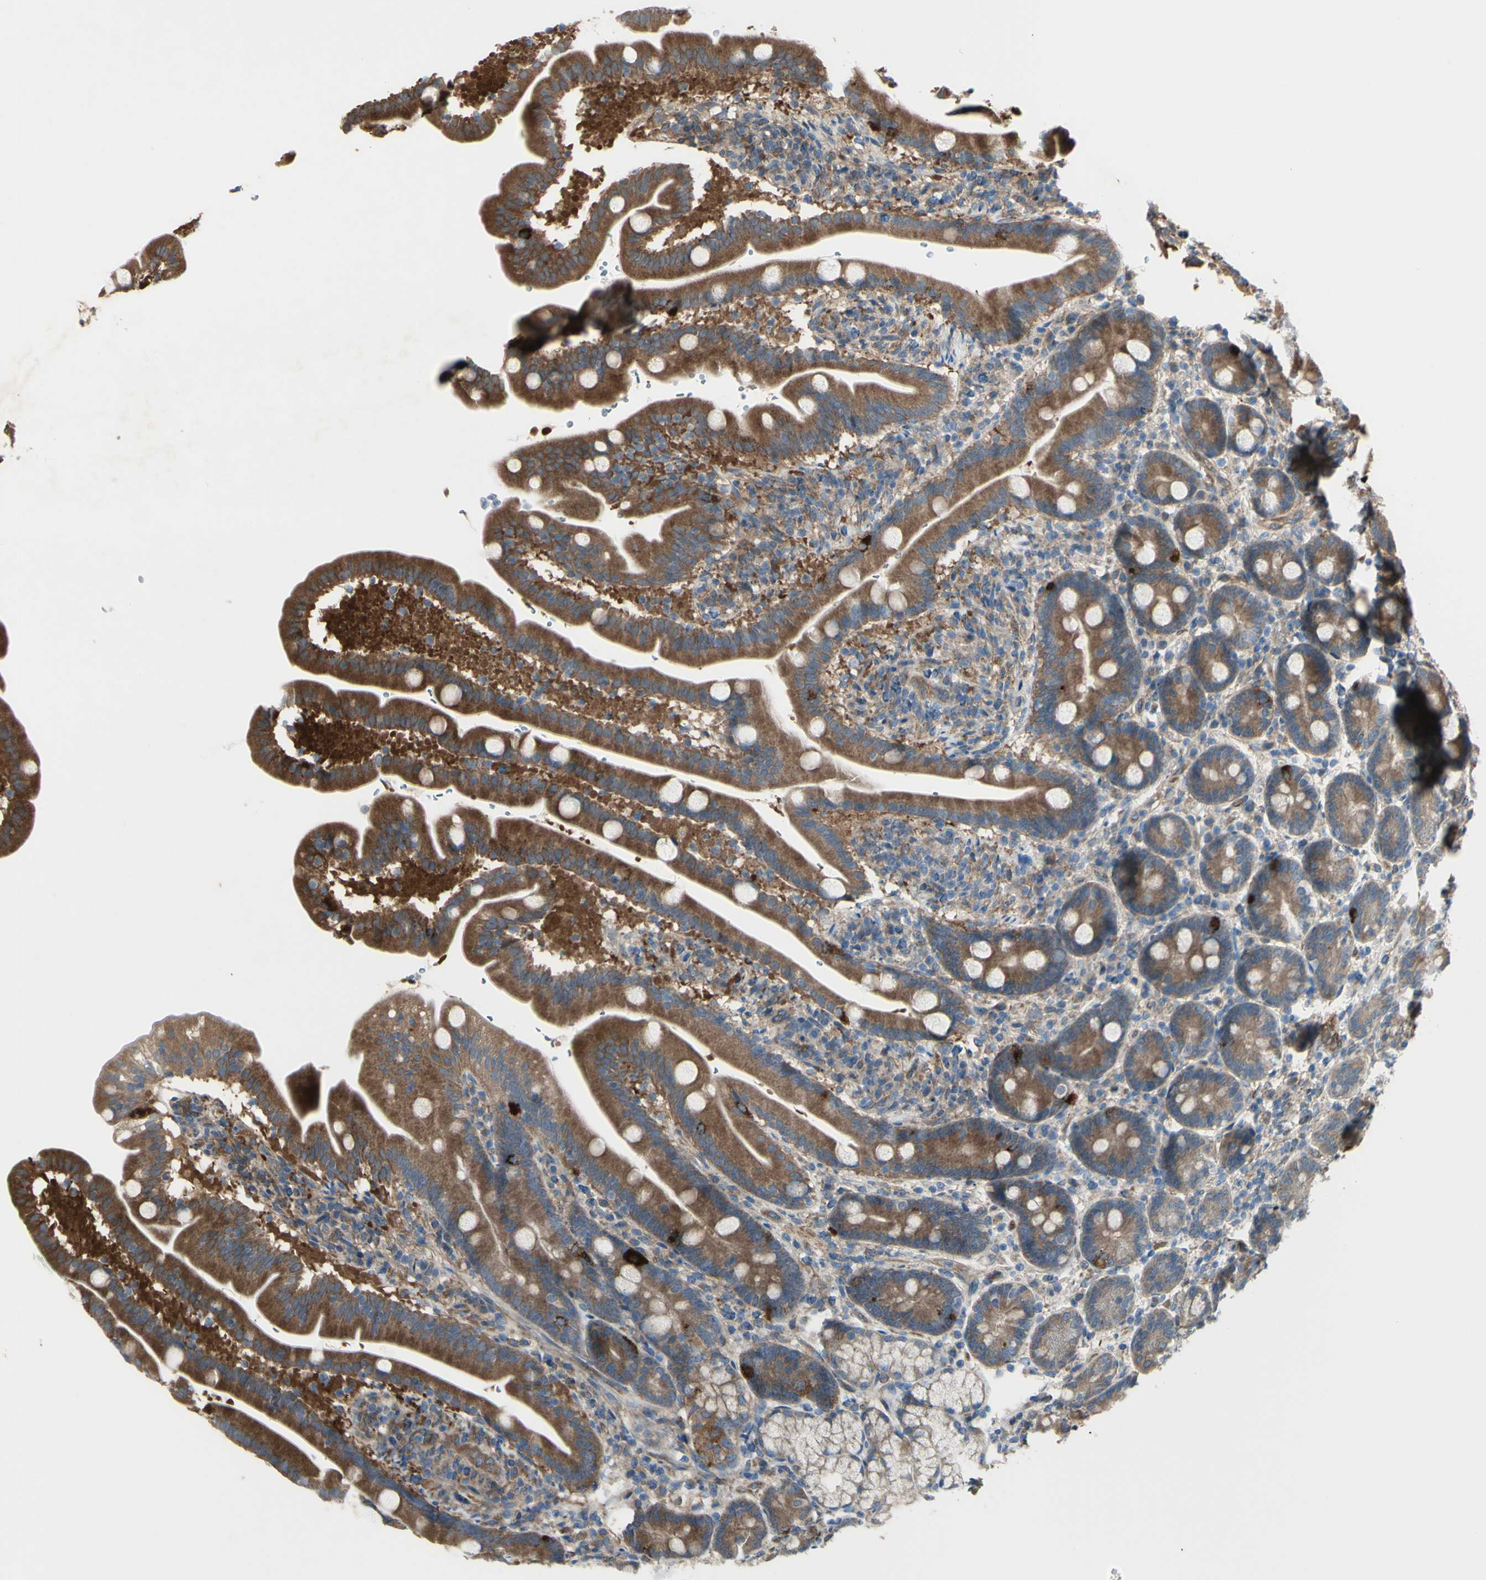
{"staining": {"intensity": "strong", "quantity": ">75%", "location": "cytoplasmic/membranous"}, "tissue": "duodenum", "cell_type": "Glandular cells", "image_type": "normal", "snomed": [{"axis": "morphology", "description": "Normal tissue, NOS"}, {"axis": "topography", "description": "Duodenum"}], "caption": "Immunohistochemistry (IHC) photomicrograph of unremarkable duodenum: duodenum stained using immunohistochemistry (IHC) demonstrates high levels of strong protein expression localized specifically in the cytoplasmic/membranous of glandular cells, appearing as a cytoplasmic/membranous brown color.", "gene": "IGSF9B", "patient": {"sex": "male", "age": 54}}